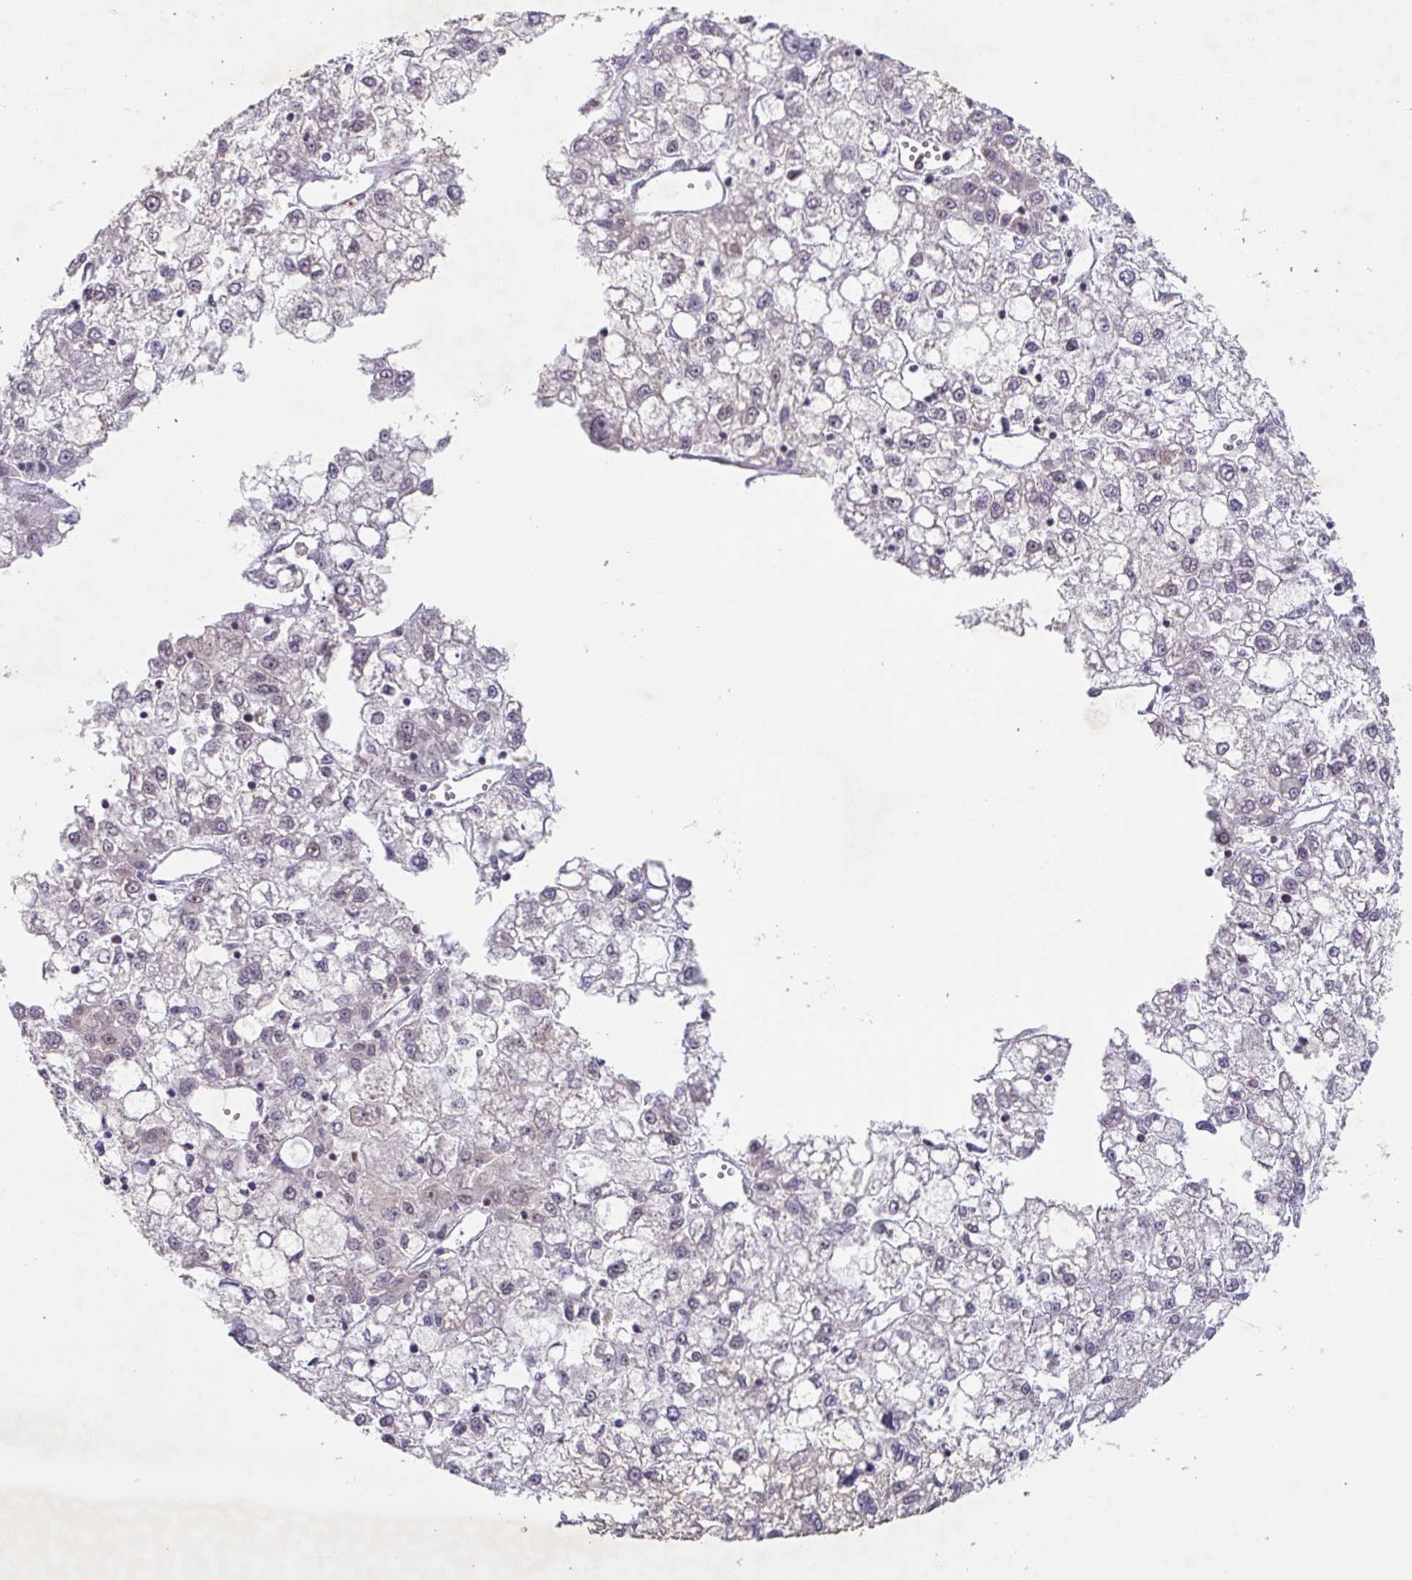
{"staining": {"intensity": "negative", "quantity": "none", "location": "none"}, "tissue": "liver cancer", "cell_type": "Tumor cells", "image_type": "cancer", "snomed": [{"axis": "morphology", "description": "Carcinoma, Hepatocellular, NOS"}, {"axis": "topography", "description": "Liver"}], "caption": "This is an IHC photomicrograph of human liver cancer. There is no staining in tumor cells.", "gene": "NLRP13", "patient": {"sex": "male", "age": 40}}